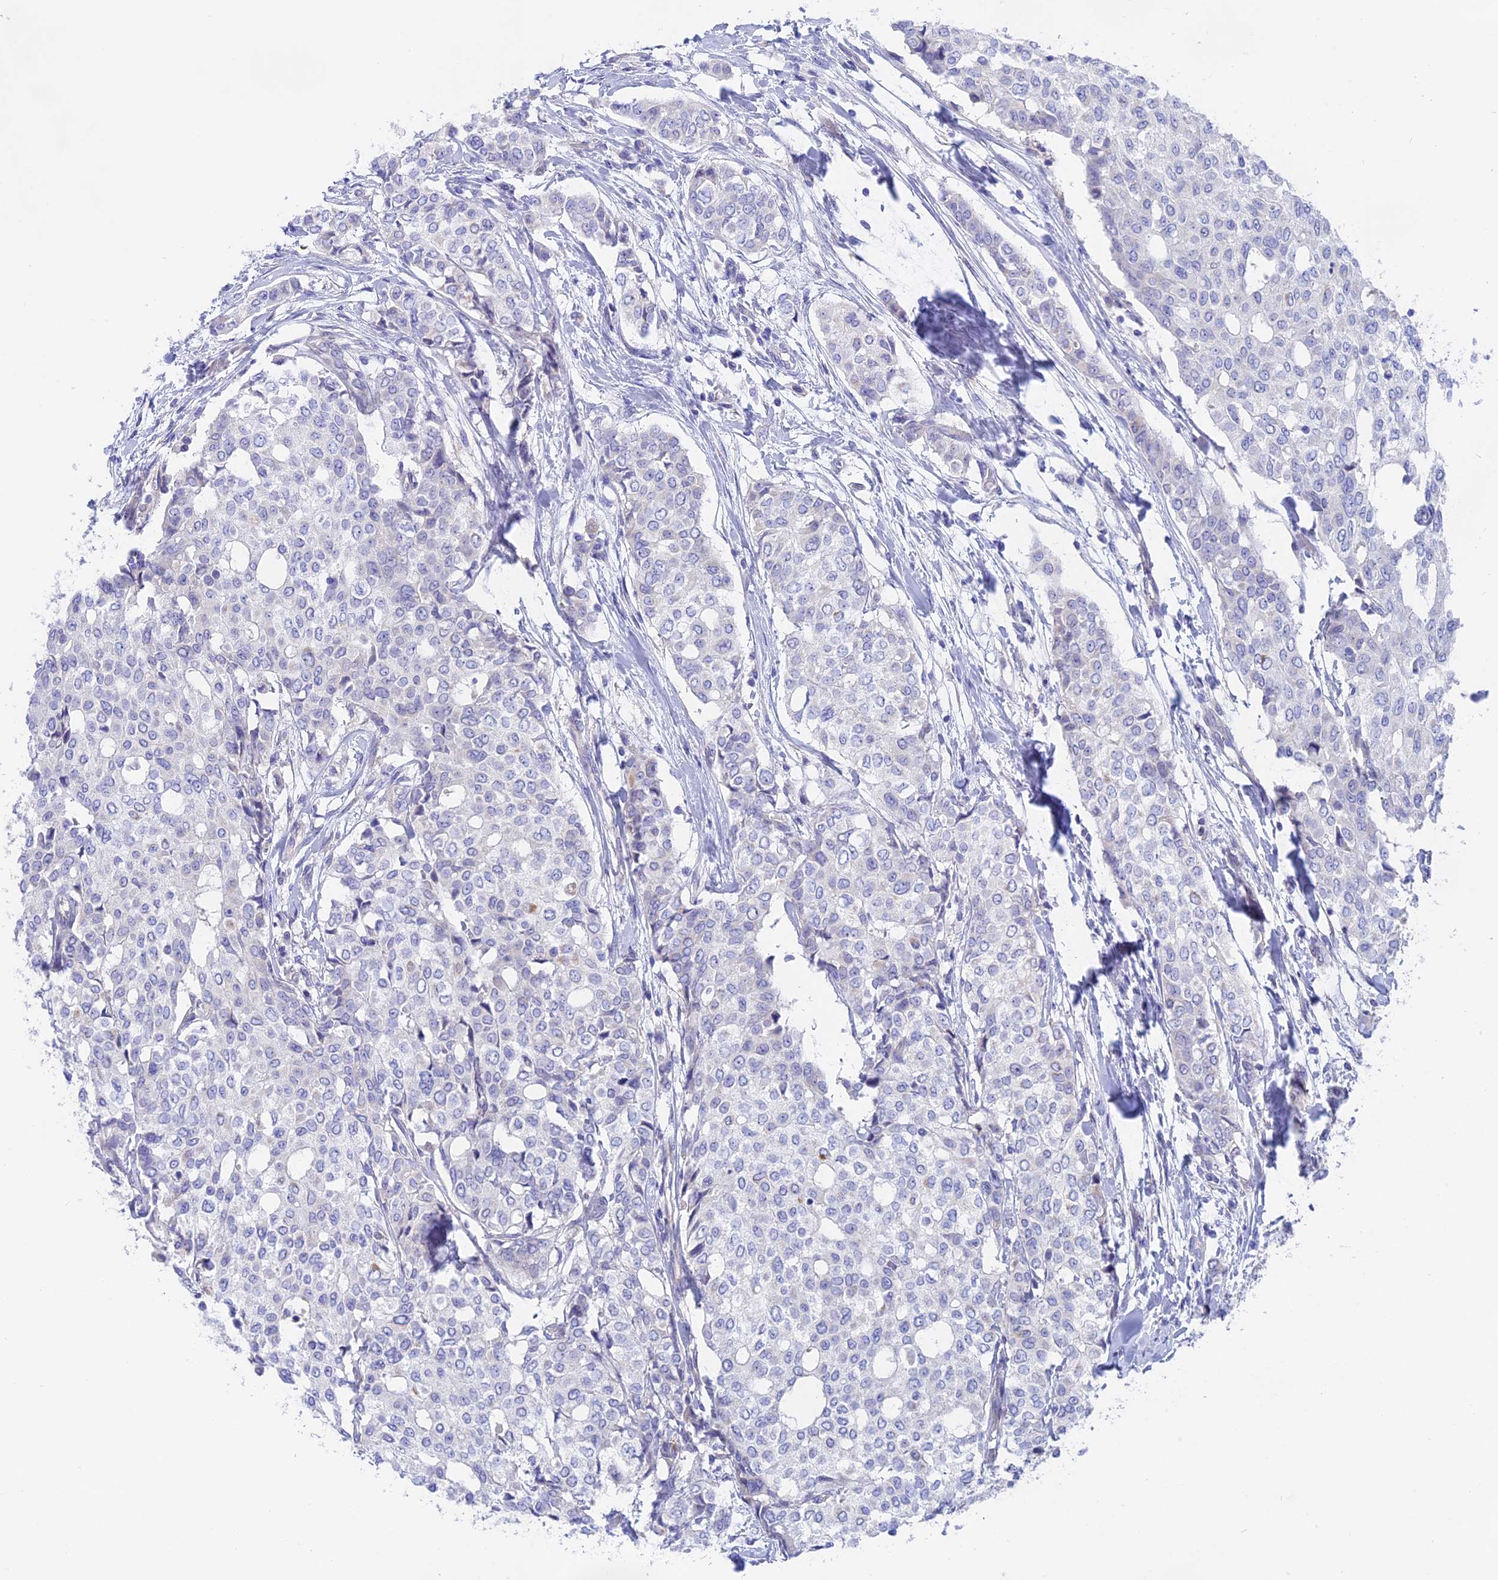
{"staining": {"intensity": "negative", "quantity": "none", "location": "none"}, "tissue": "breast cancer", "cell_type": "Tumor cells", "image_type": "cancer", "snomed": [{"axis": "morphology", "description": "Lobular carcinoma"}, {"axis": "topography", "description": "Breast"}], "caption": "The immunohistochemistry photomicrograph has no significant positivity in tumor cells of breast cancer (lobular carcinoma) tissue.", "gene": "GLB1L", "patient": {"sex": "female", "age": 51}}